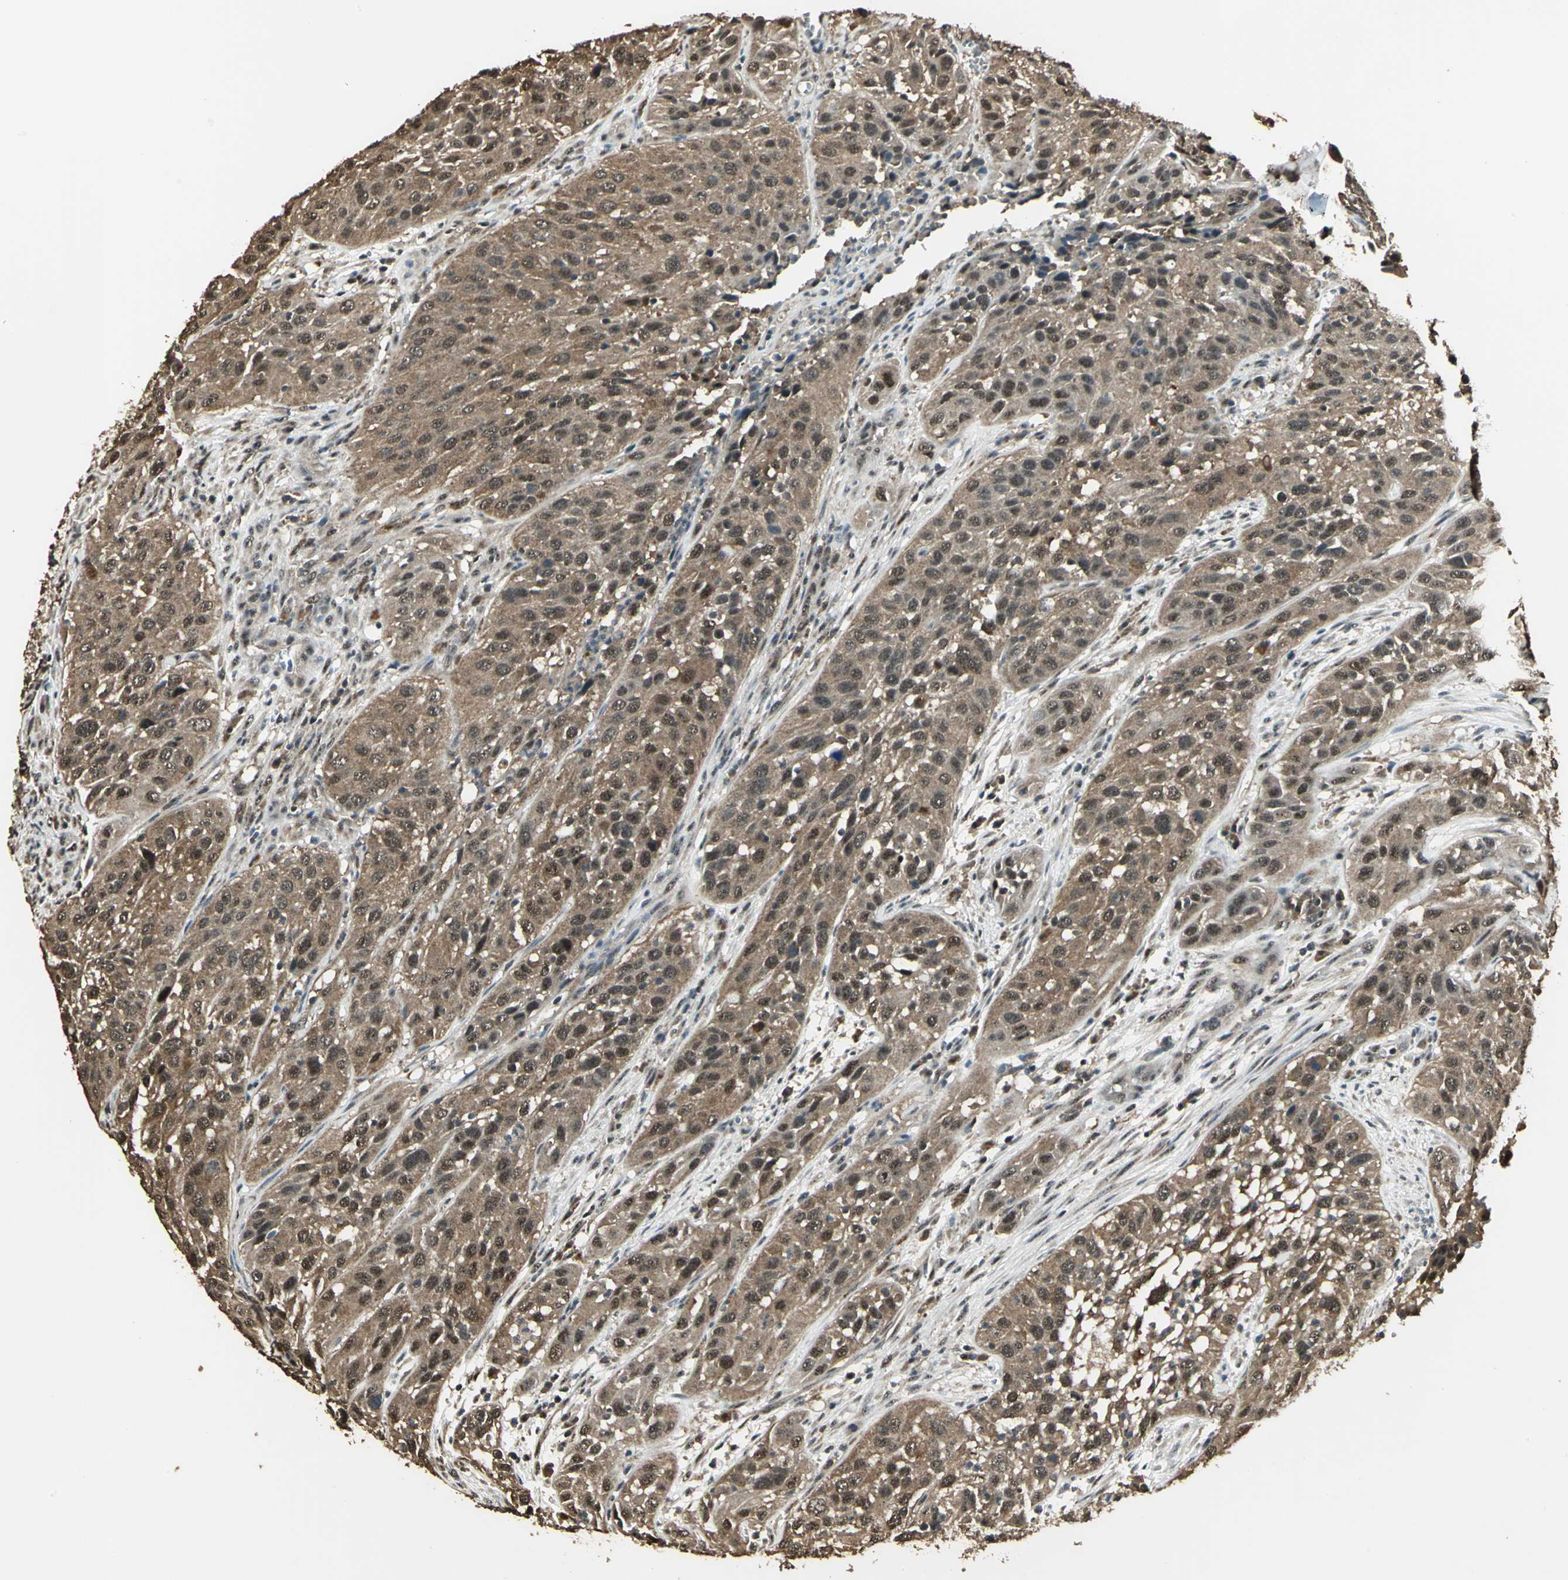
{"staining": {"intensity": "strong", "quantity": ">75%", "location": "cytoplasmic/membranous"}, "tissue": "cervical cancer", "cell_type": "Tumor cells", "image_type": "cancer", "snomed": [{"axis": "morphology", "description": "Squamous cell carcinoma, NOS"}, {"axis": "topography", "description": "Cervix"}], "caption": "This image shows IHC staining of human cervical squamous cell carcinoma, with high strong cytoplasmic/membranous staining in about >75% of tumor cells.", "gene": "UCHL5", "patient": {"sex": "female", "age": 32}}